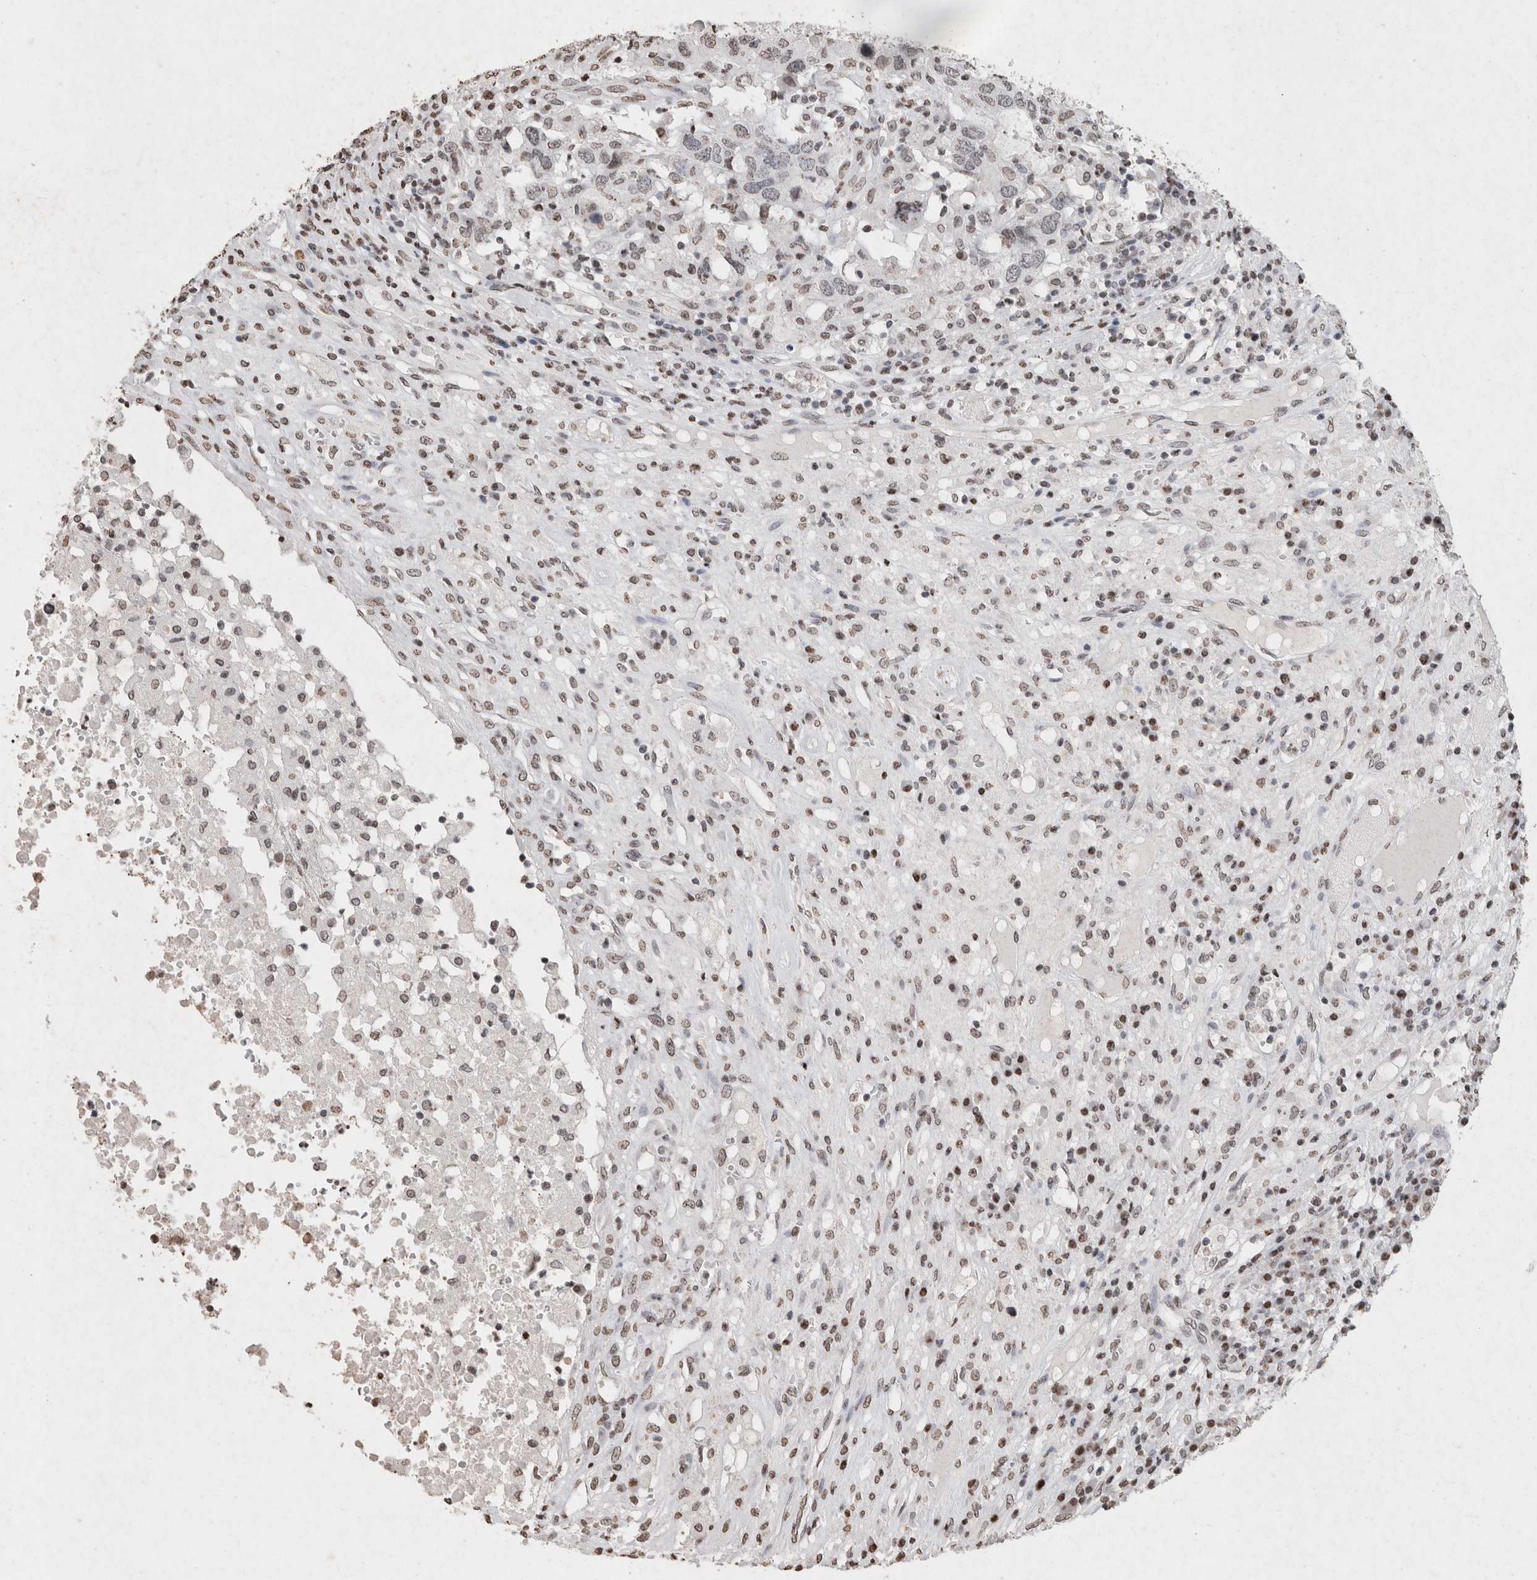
{"staining": {"intensity": "weak", "quantity": "<25%", "location": "nuclear"}, "tissue": "head and neck cancer", "cell_type": "Tumor cells", "image_type": "cancer", "snomed": [{"axis": "morphology", "description": "Squamous cell carcinoma, NOS"}, {"axis": "topography", "description": "Head-Neck"}], "caption": "There is no significant positivity in tumor cells of head and neck cancer.", "gene": "CNTN1", "patient": {"sex": "male", "age": 66}}